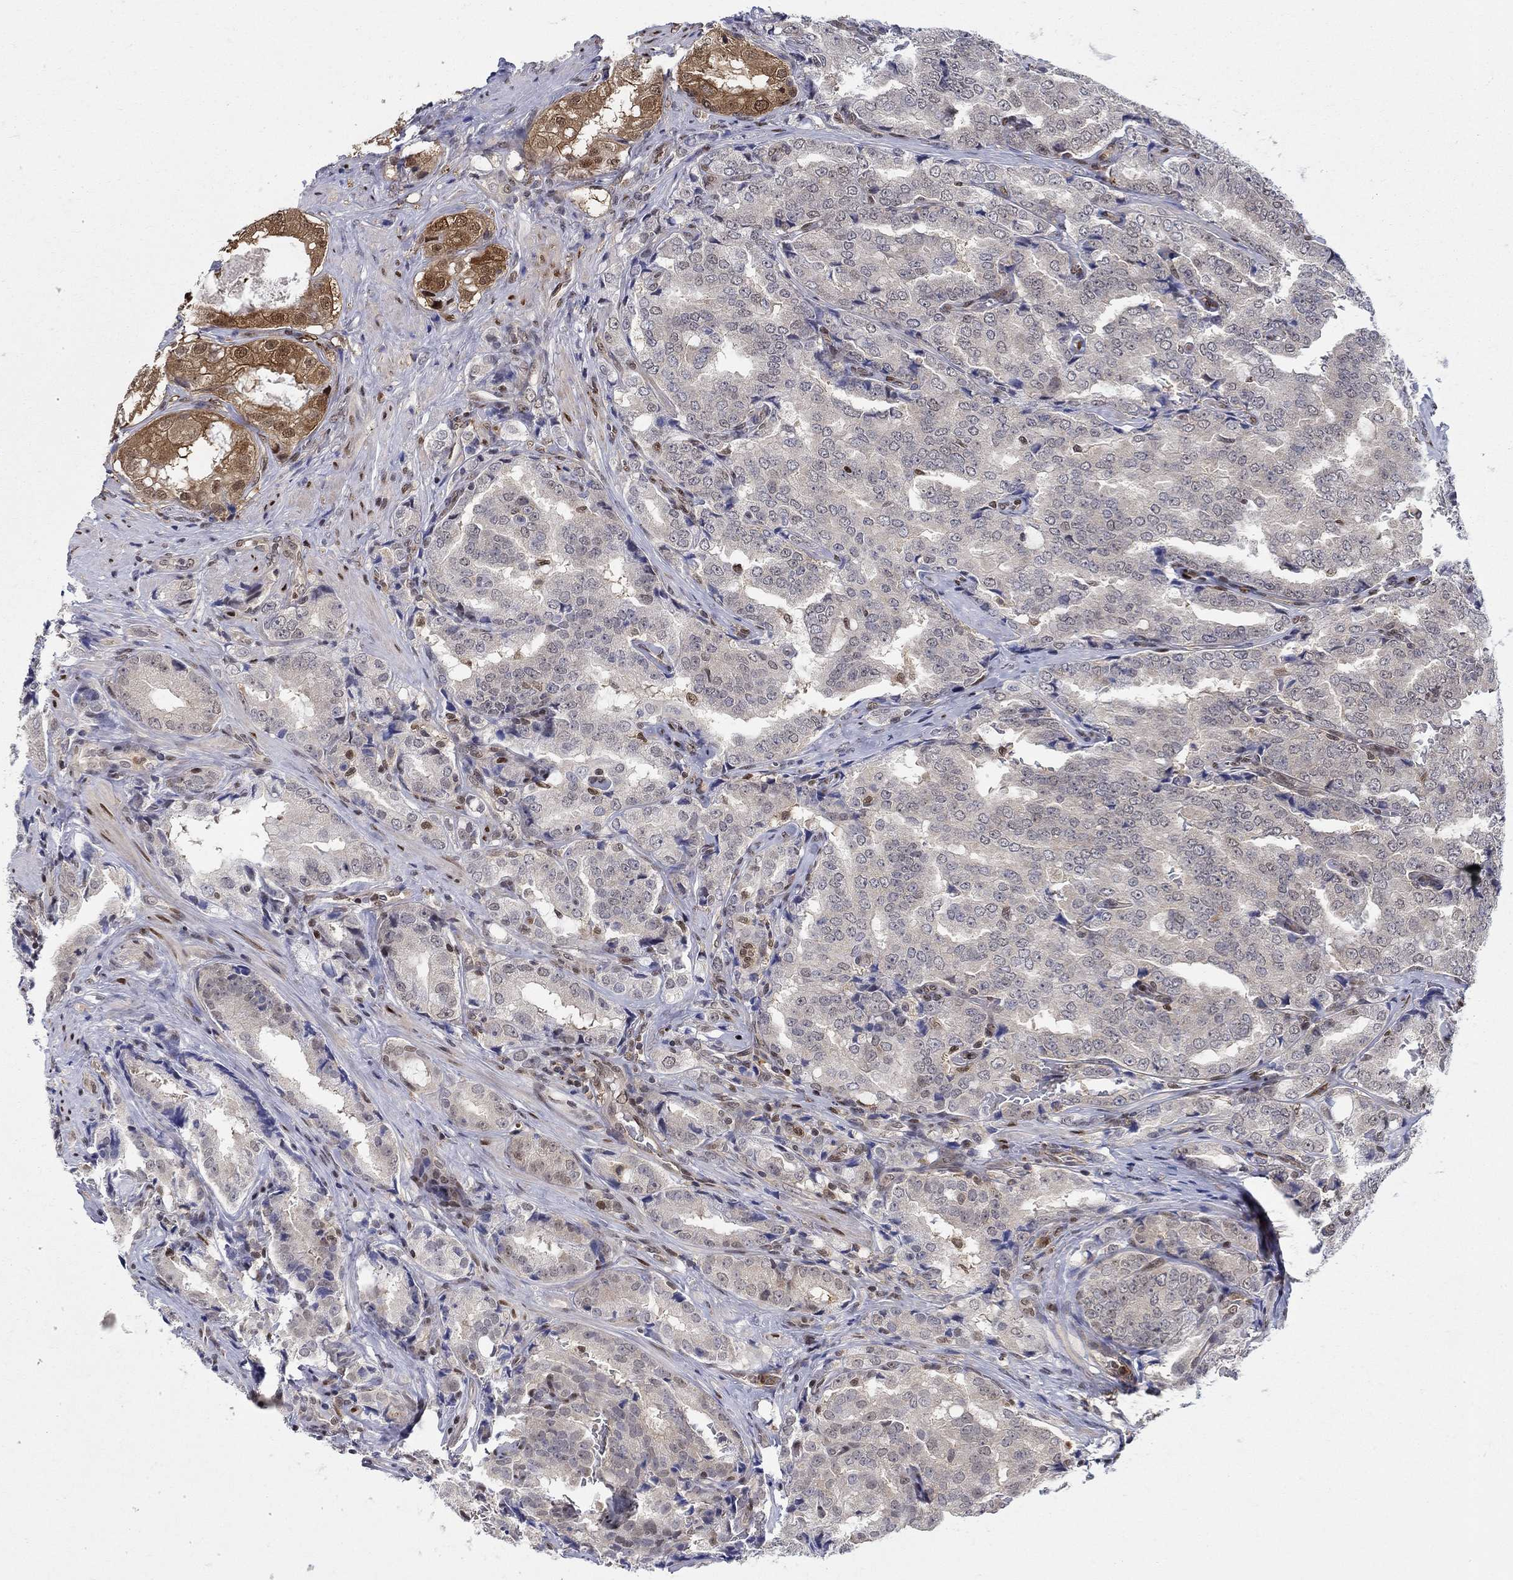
{"staining": {"intensity": "moderate", "quantity": "<25%", "location": "nuclear"}, "tissue": "prostate cancer", "cell_type": "Tumor cells", "image_type": "cancer", "snomed": [{"axis": "morphology", "description": "Adenocarcinoma, NOS"}, {"axis": "topography", "description": "Prostate"}], "caption": "Tumor cells demonstrate moderate nuclear positivity in about <25% of cells in adenocarcinoma (prostate).", "gene": "ZNF594", "patient": {"sex": "male", "age": 65}}